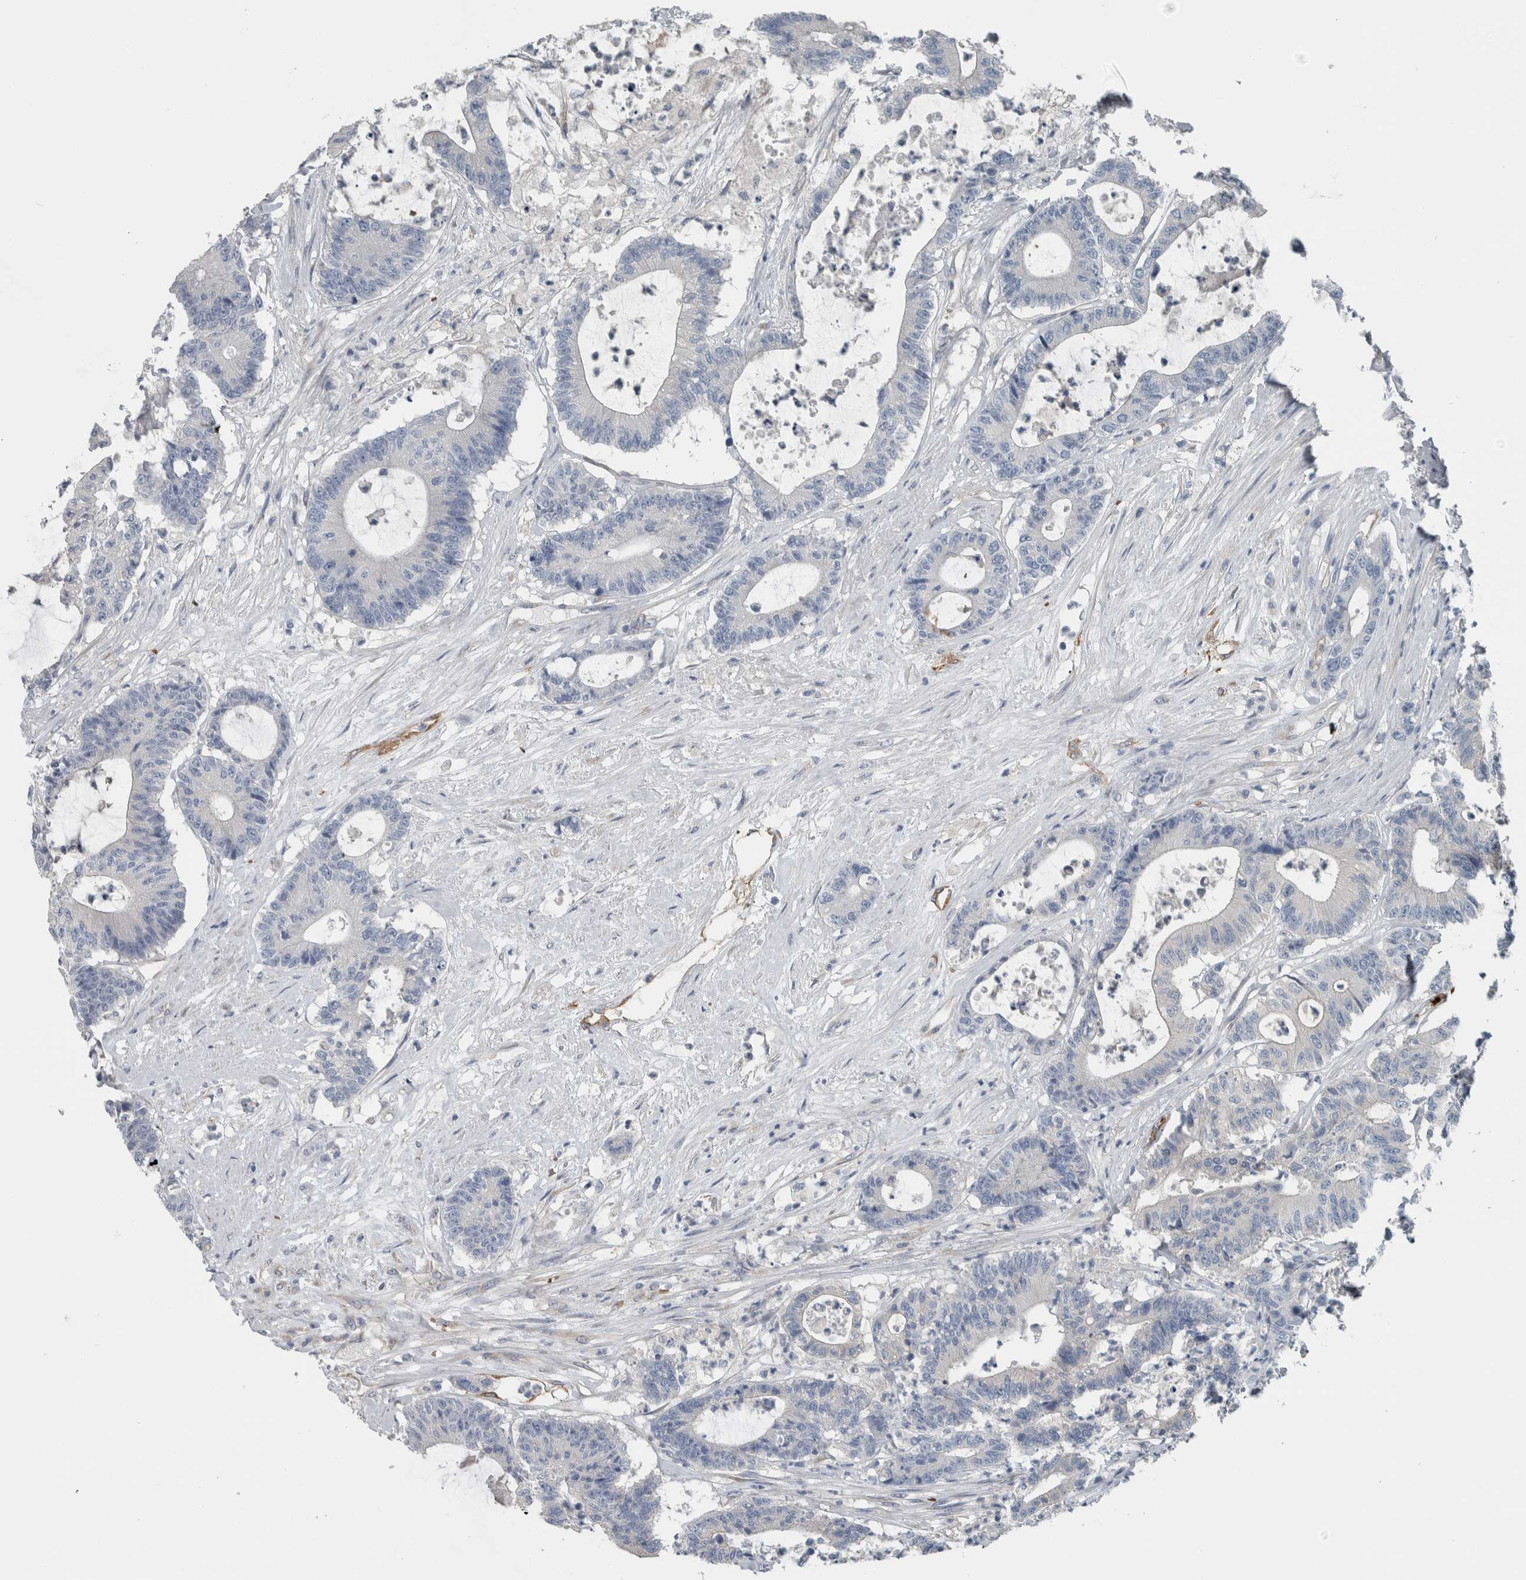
{"staining": {"intensity": "negative", "quantity": "none", "location": "none"}, "tissue": "colorectal cancer", "cell_type": "Tumor cells", "image_type": "cancer", "snomed": [{"axis": "morphology", "description": "Adenocarcinoma, NOS"}, {"axis": "topography", "description": "Colon"}], "caption": "Immunohistochemistry histopathology image of human colorectal adenocarcinoma stained for a protein (brown), which demonstrates no staining in tumor cells.", "gene": "SH3GL2", "patient": {"sex": "female", "age": 84}}